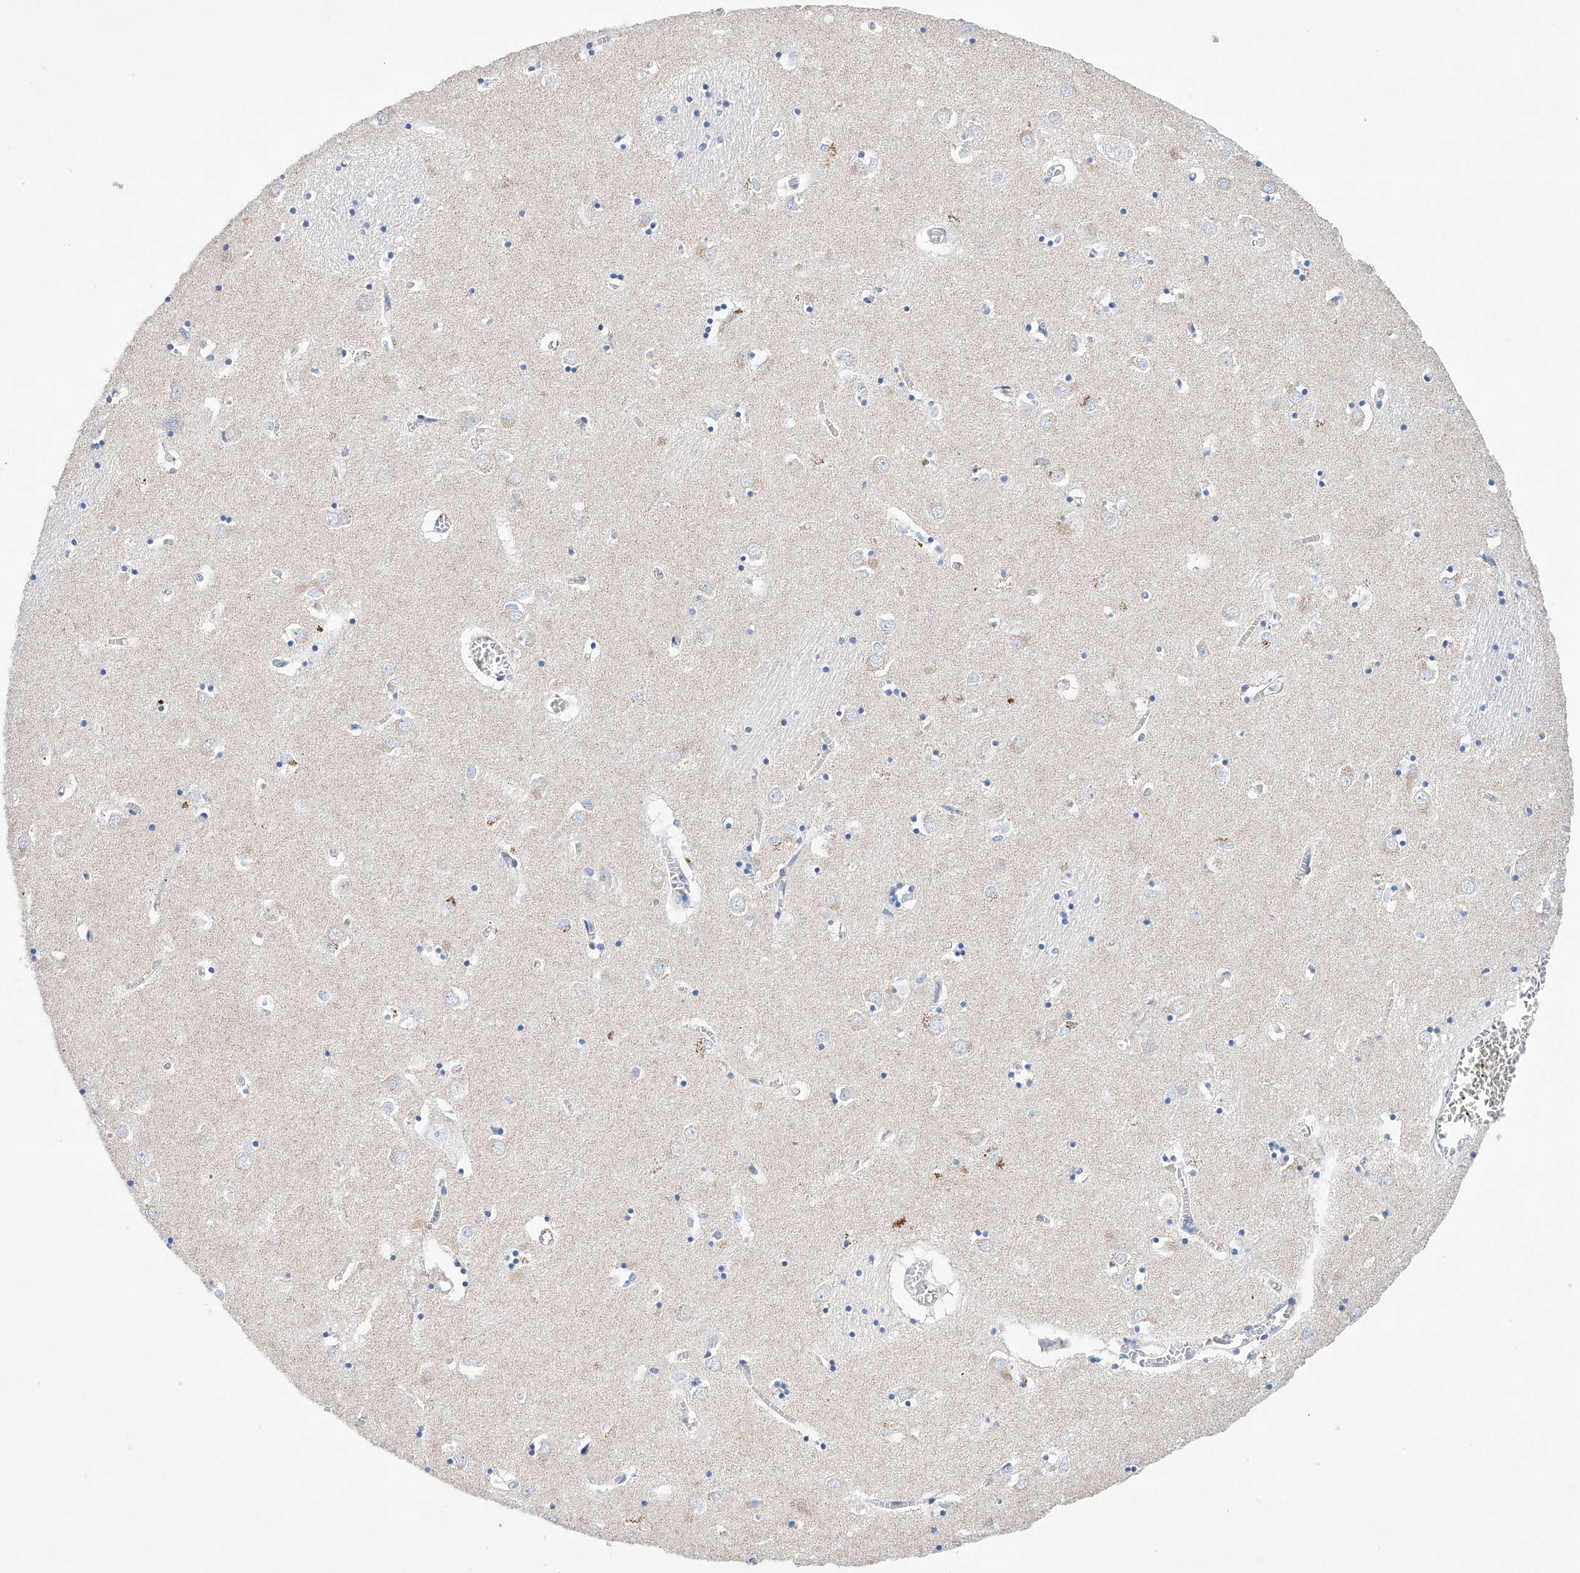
{"staining": {"intensity": "negative", "quantity": "none", "location": "none"}, "tissue": "caudate", "cell_type": "Glial cells", "image_type": "normal", "snomed": [{"axis": "morphology", "description": "Normal tissue, NOS"}, {"axis": "topography", "description": "Lateral ventricle wall"}], "caption": "A histopathology image of caudate stained for a protein shows no brown staining in glial cells.", "gene": "ETV7", "patient": {"sex": "male", "age": 70}}